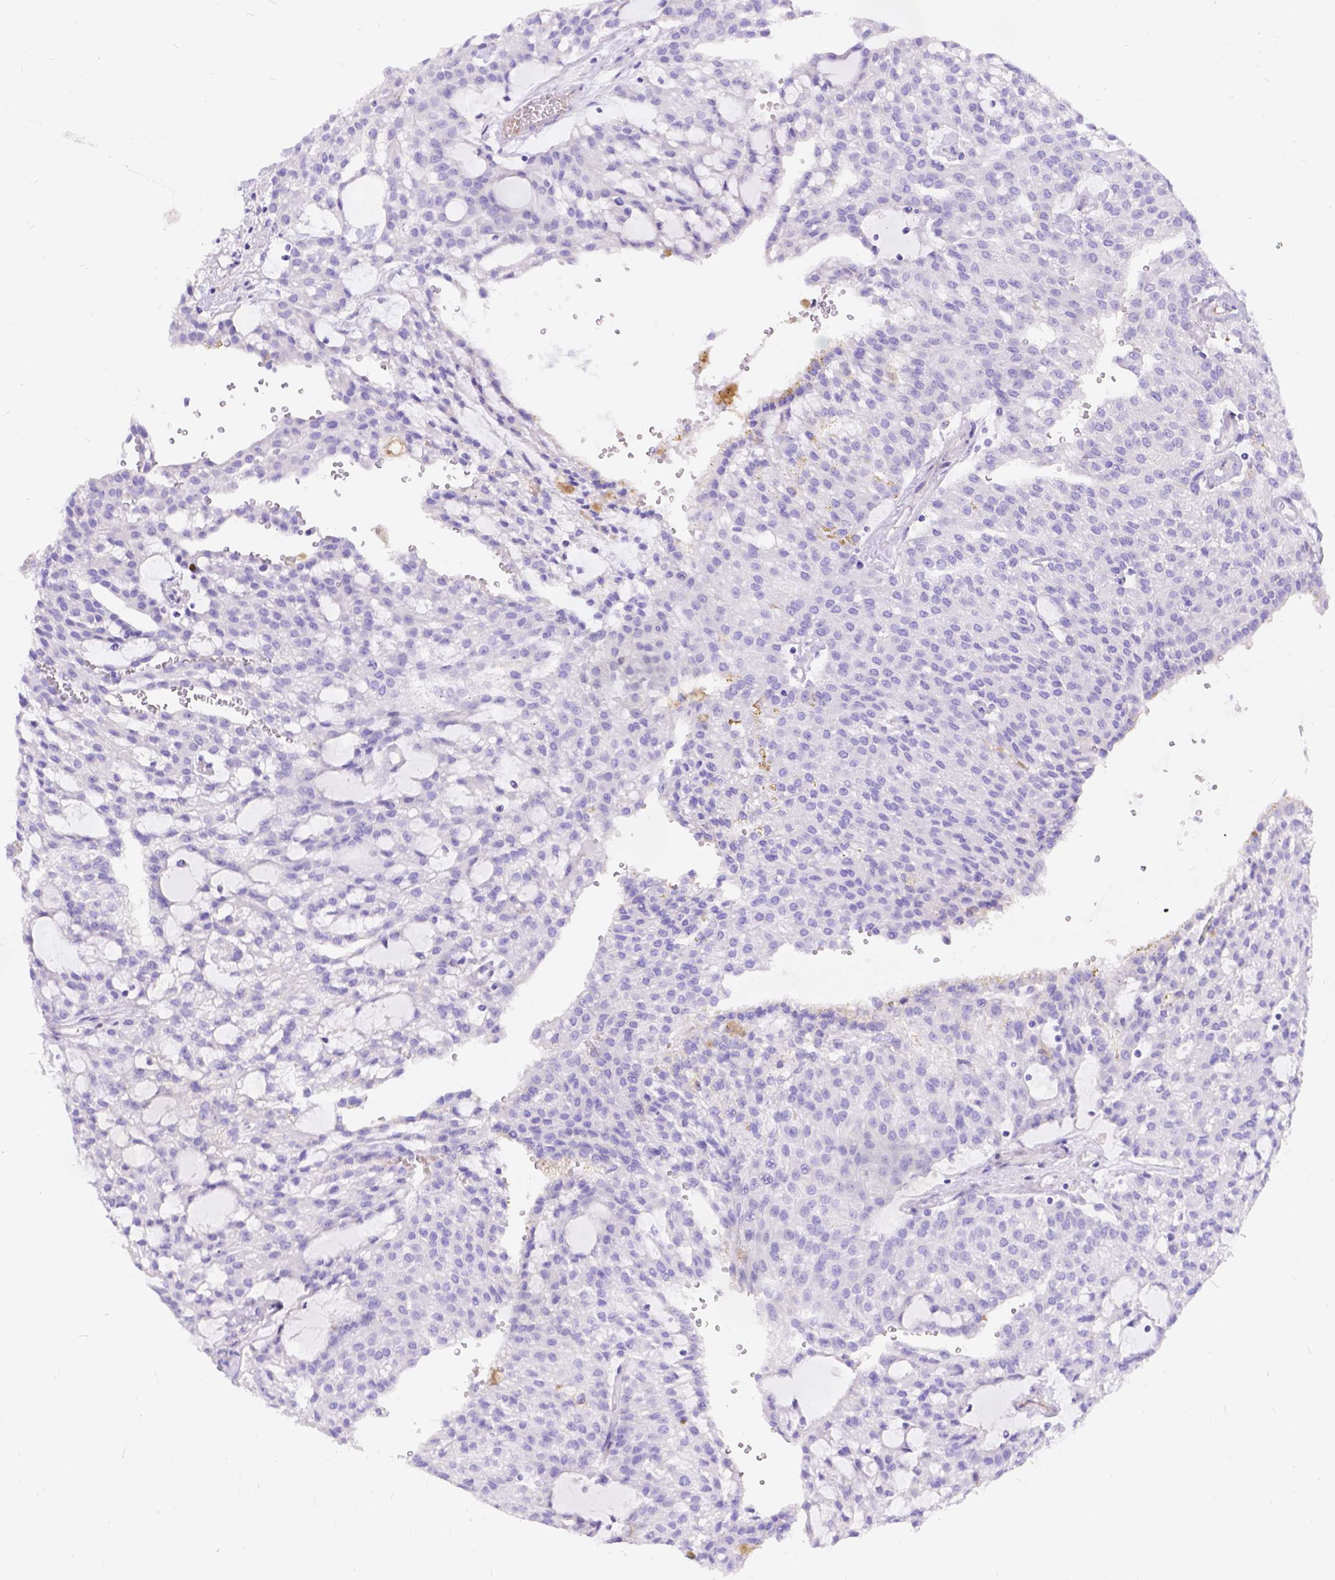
{"staining": {"intensity": "negative", "quantity": "none", "location": "none"}, "tissue": "renal cancer", "cell_type": "Tumor cells", "image_type": "cancer", "snomed": [{"axis": "morphology", "description": "Adenocarcinoma, NOS"}, {"axis": "topography", "description": "Kidney"}], "caption": "IHC histopathology image of neoplastic tissue: human renal cancer (adenocarcinoma) stained with DAB (3,3'-diaminobenzidine) reveals no significant protein staining in tumor cells.", "gene": "KLHL10", "patient": {"sex": "male", "age": 63}}